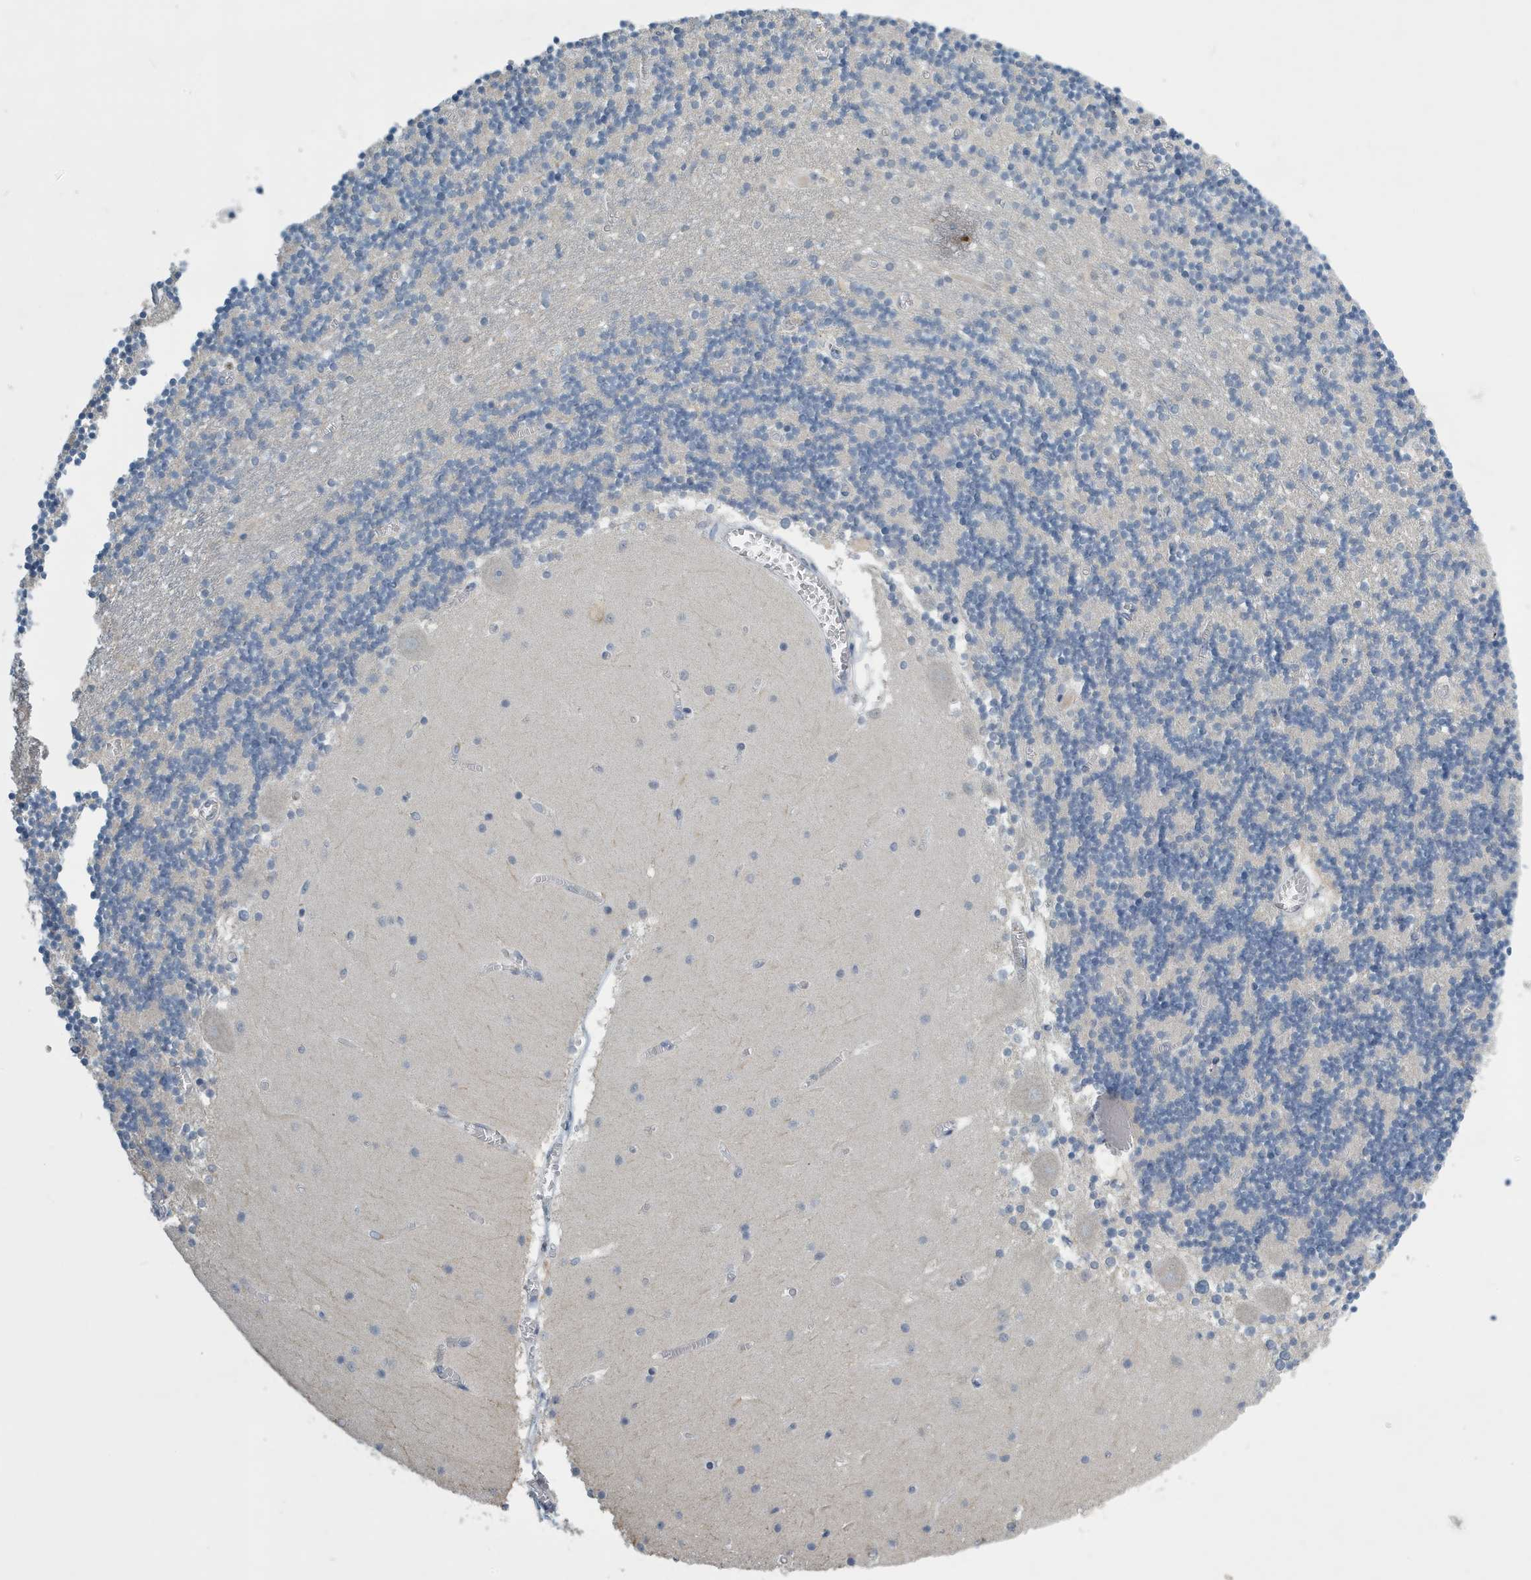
{"staining": {"intensity": "negative", "quantity": "none", "location": "none"}, "tissue": "cerebellum", "cell_type": "Cells in granular layer", "image_type": "normal", "snomed": [{"axis": "morphology", "description": "Normal tissue, NOS"}, {"axis": "topography", "description": "Cerebellum"}], "caption": "IHC of benign human cerebellum reveals no staining in cells in granular layer.", "gene": "UGT2B4", "patient": {"sex": "female", "age": 28}}